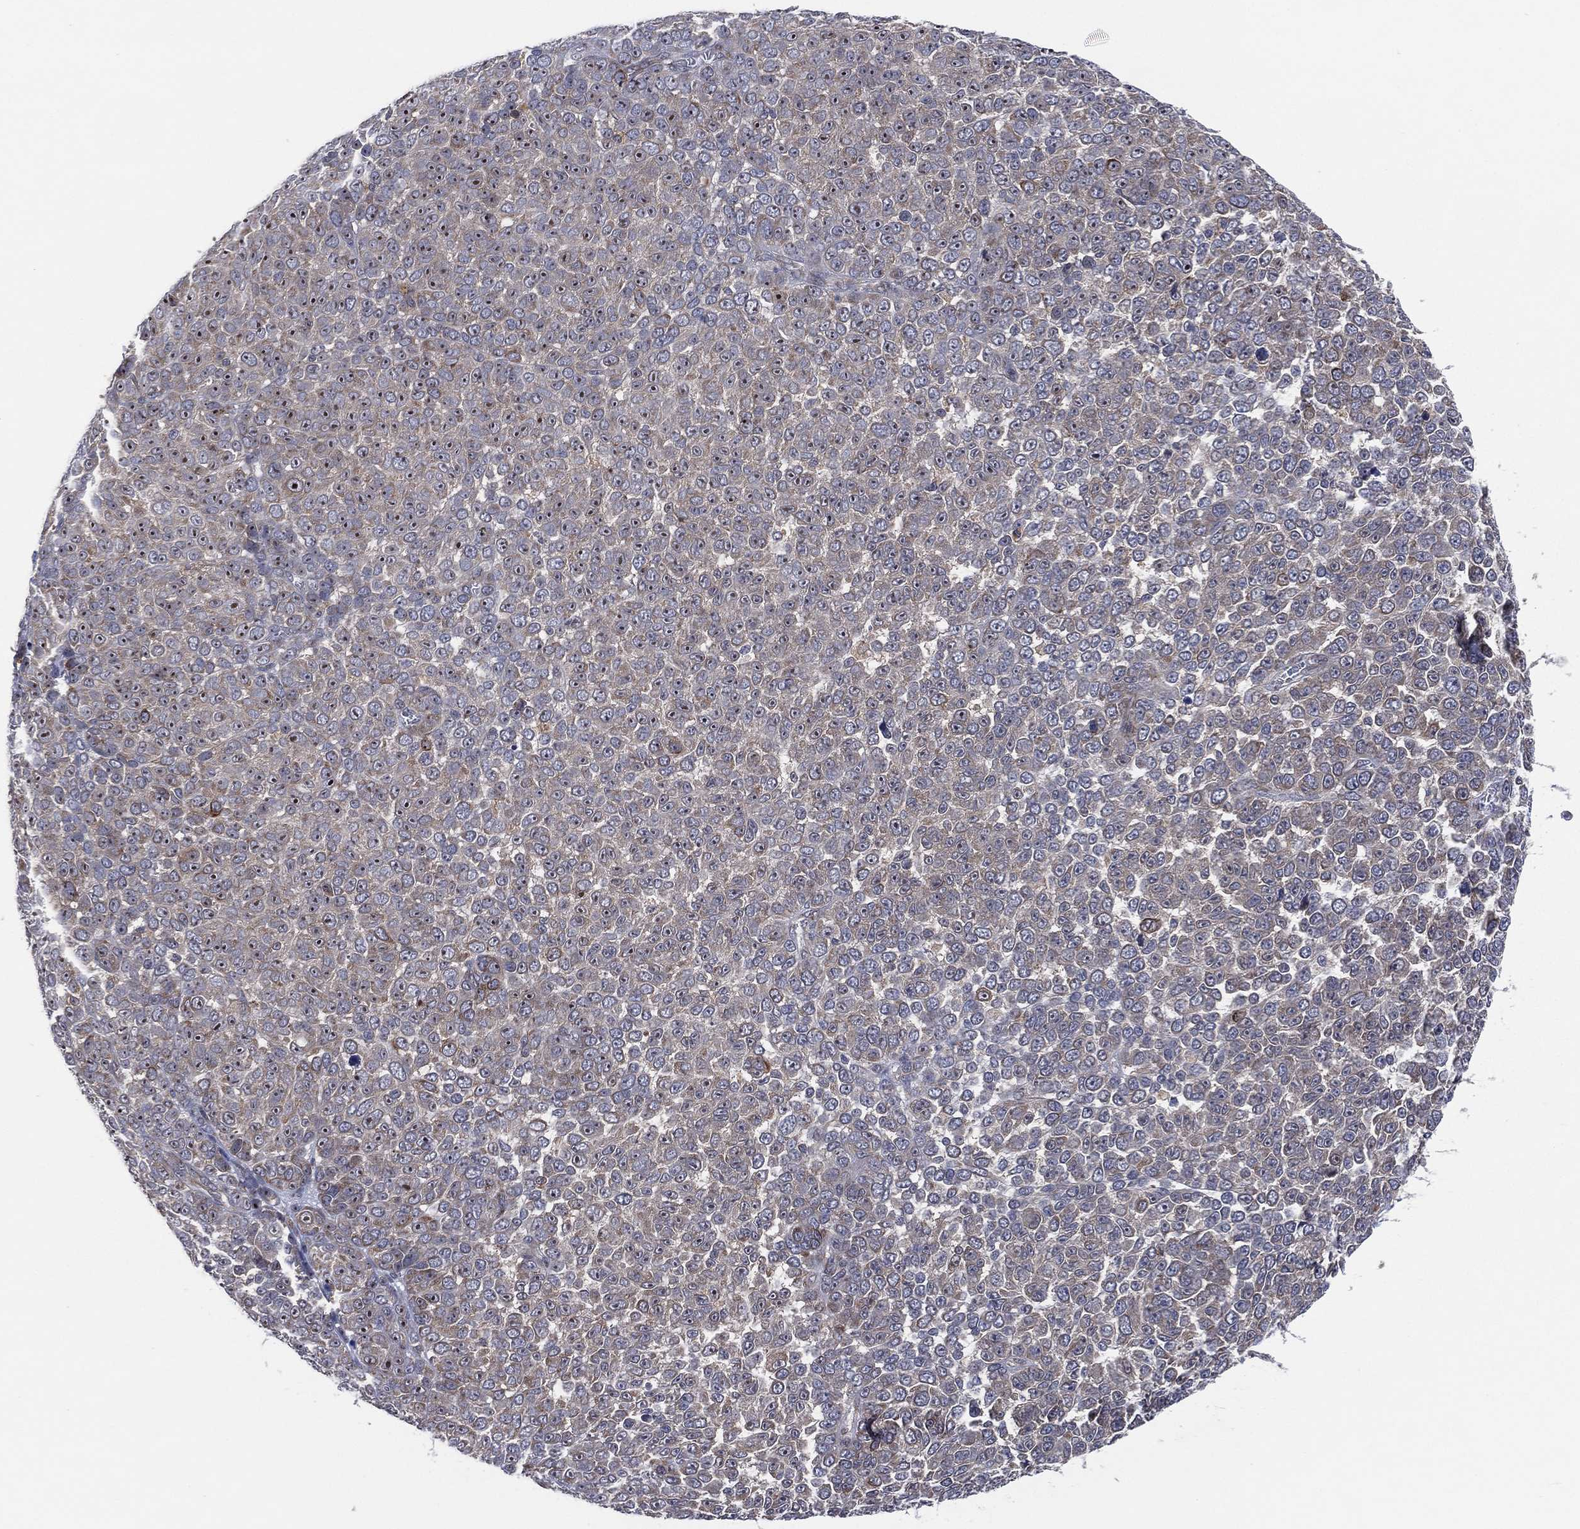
{"staining": {"intensity": "negative", "quantity": "none", "location": "none"}, "tissue": "melanoma", "cell_type": "Tumor cells", "image_type": "cancer", "snomed": [{"axis": "morphology", "description": "Malignant melanoma, NOS"}, {"axis": "topography", "description": "Skin"}], "caption": "Immunohistochemistry (IHC) micrograph of neoplastic tissue: malignant melanoma stained with DAB (3,3'-diaminobenzidine) reveals no significant protein positivity in tumor cells.", "gene": "FAM104A", "patient": {"sex": "female", "age": 95}}